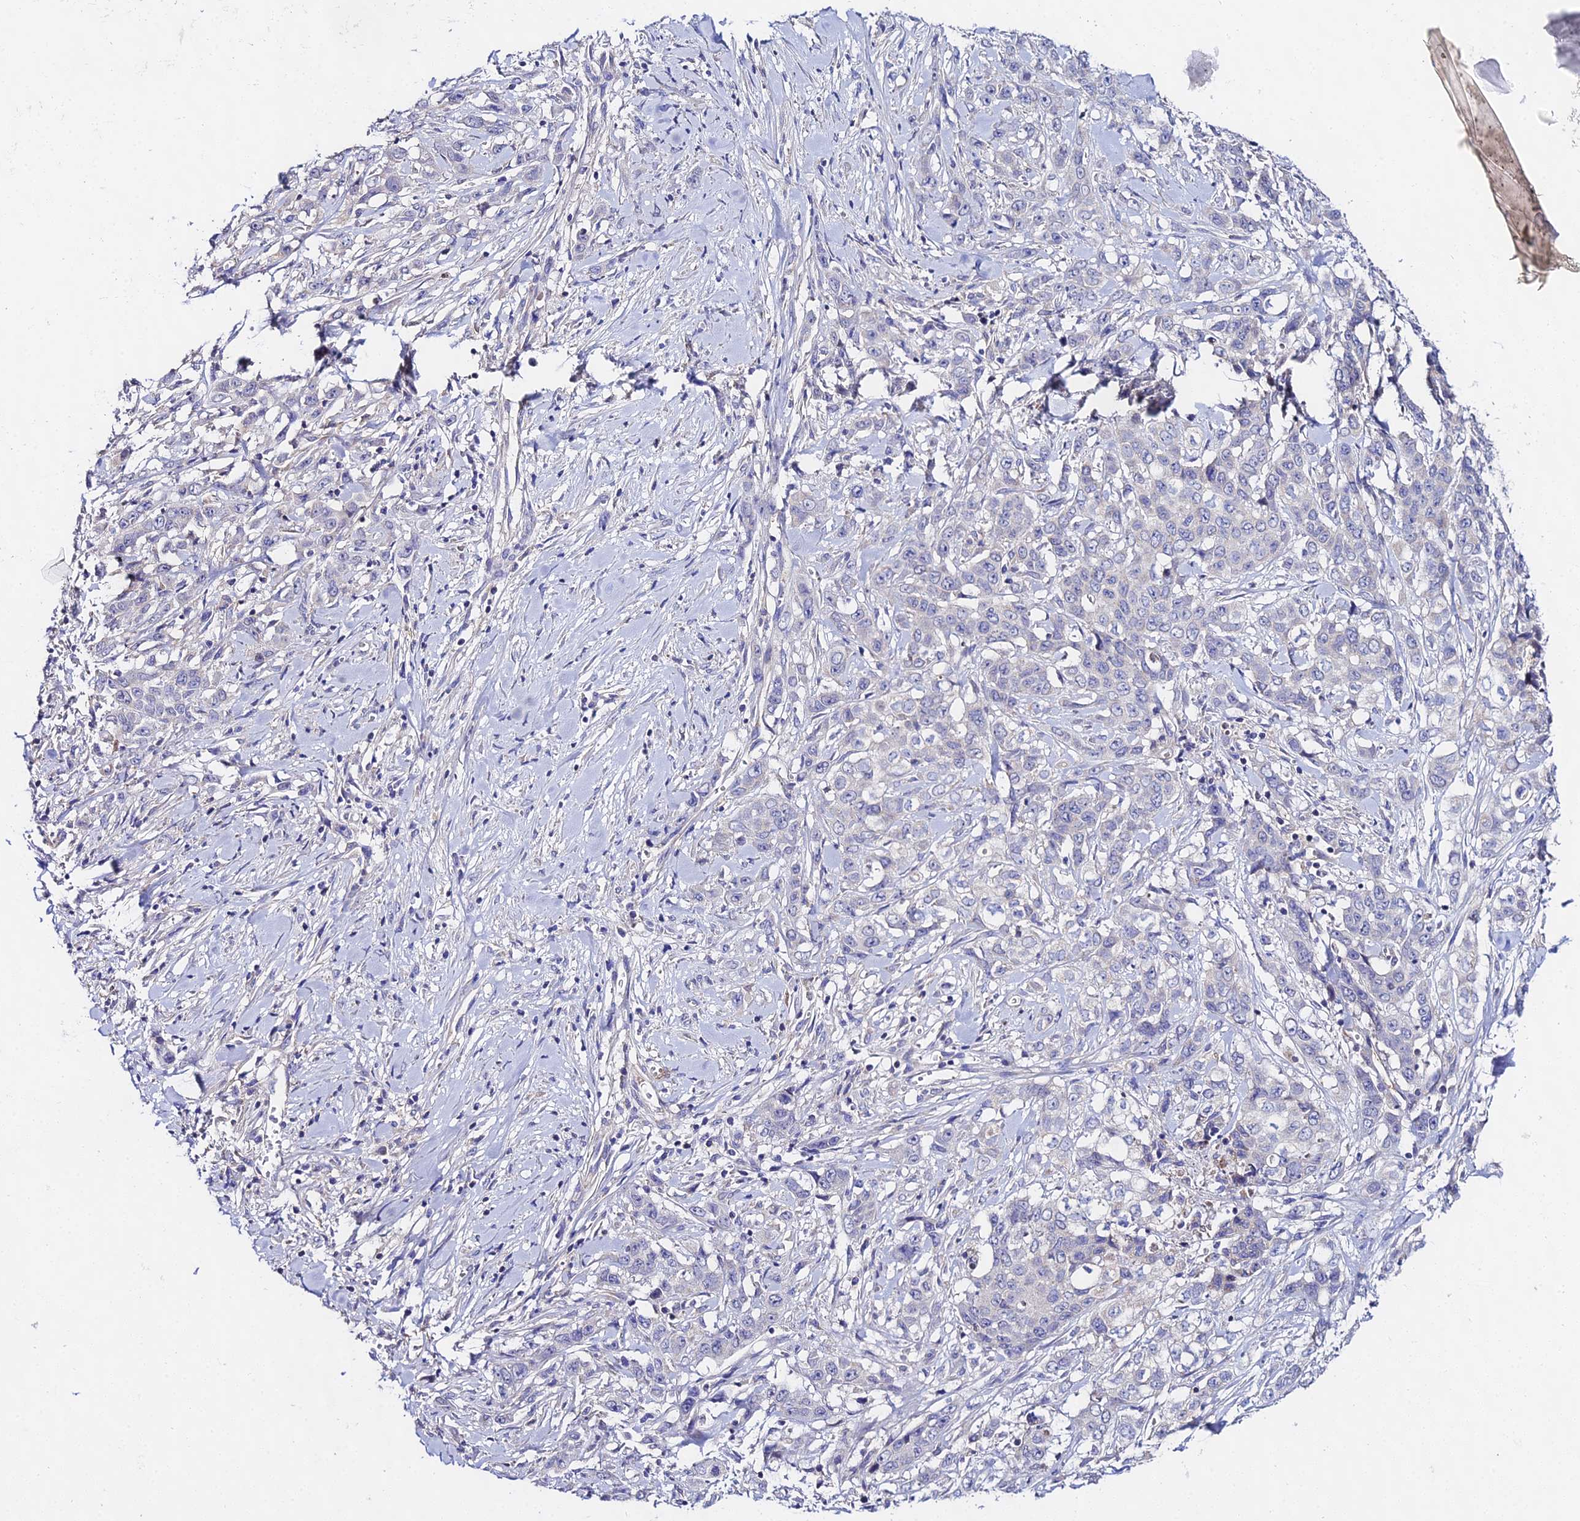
{"staining": {"intensity": "negative", "quantity": "none", "location": "none"}, "tissue": "stomach cancer", "cell_type": "Tumor cells", "image_type": "cancer", "snomed": [{"axis": "morphology", "description": "Adenocarcinoma, NOS"}, {"axis": "topography", "description": "Stomach, upper"}], "caption": "Immunohistochemistry (IHC) image of stomach adenocarcinoma stained for a protein (brown), which reveals no positivity in tumor cells. (DAB immunohistochemistry (IHC), high magnification).", "gene": "PPP2R2C", "patient": {"sex": "male", "age": 62}}